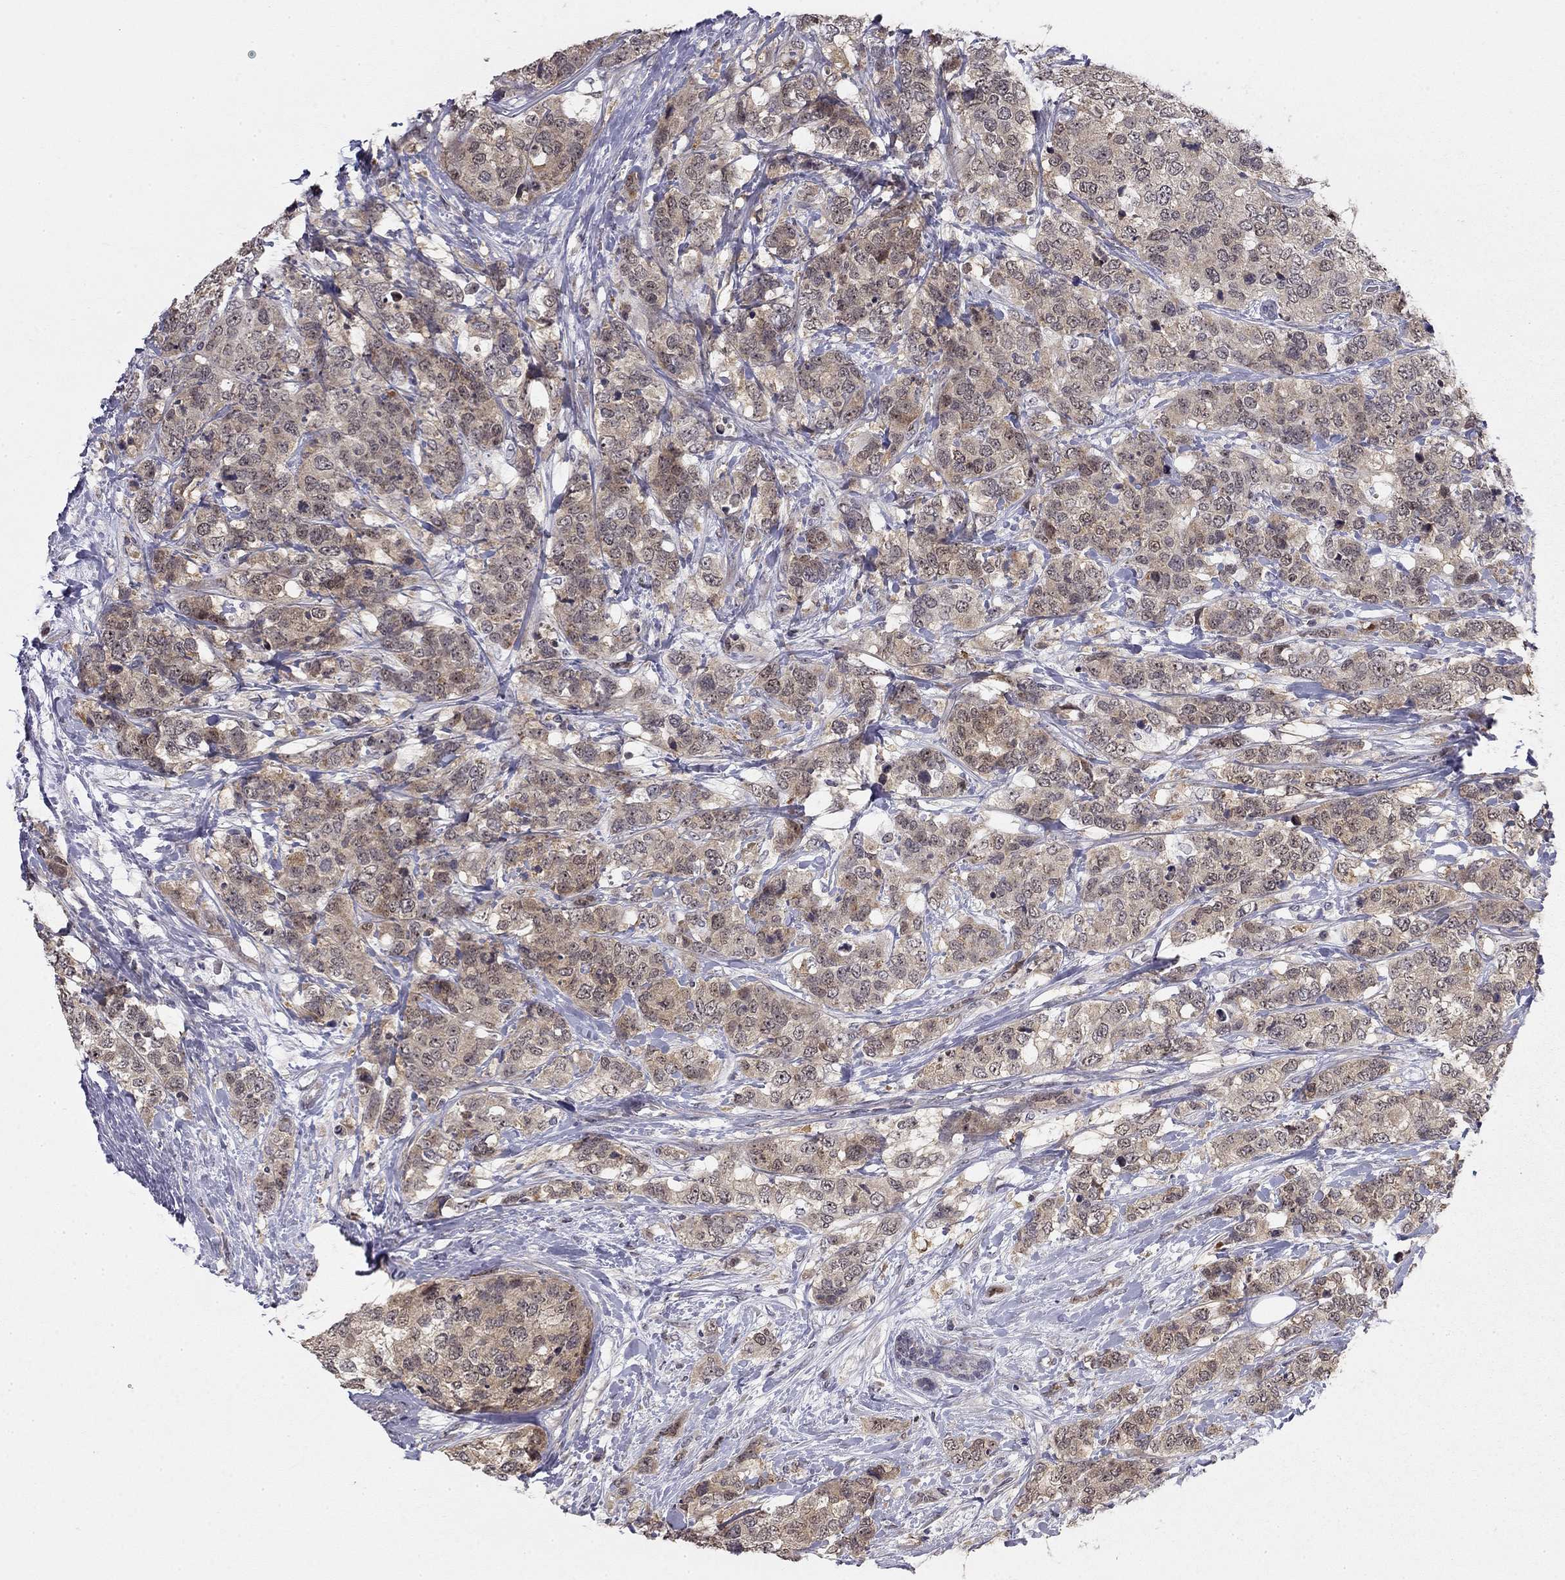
{"staining": {"intensity": "moderate", "quantity": "25%-75%", "location": "cytoplasmic/membranous"}, "tissue": "breast cancer", "cell_type": "Tumor cells", "image_type": "cancer", "snomed": [{"axis": "morphology", "description": "Lobular carcinoma"}, {"axis": "topography", "description": "Breast"}], "caption": "Tumor cells reveal medium levels of moderate cytoplasmic/membranous expression in approximately 25%-75% of cells in human breast cancer (lobular carcinoma).", "gene": "STXBP6", "patient": {"sex": "female", "age": 59}}